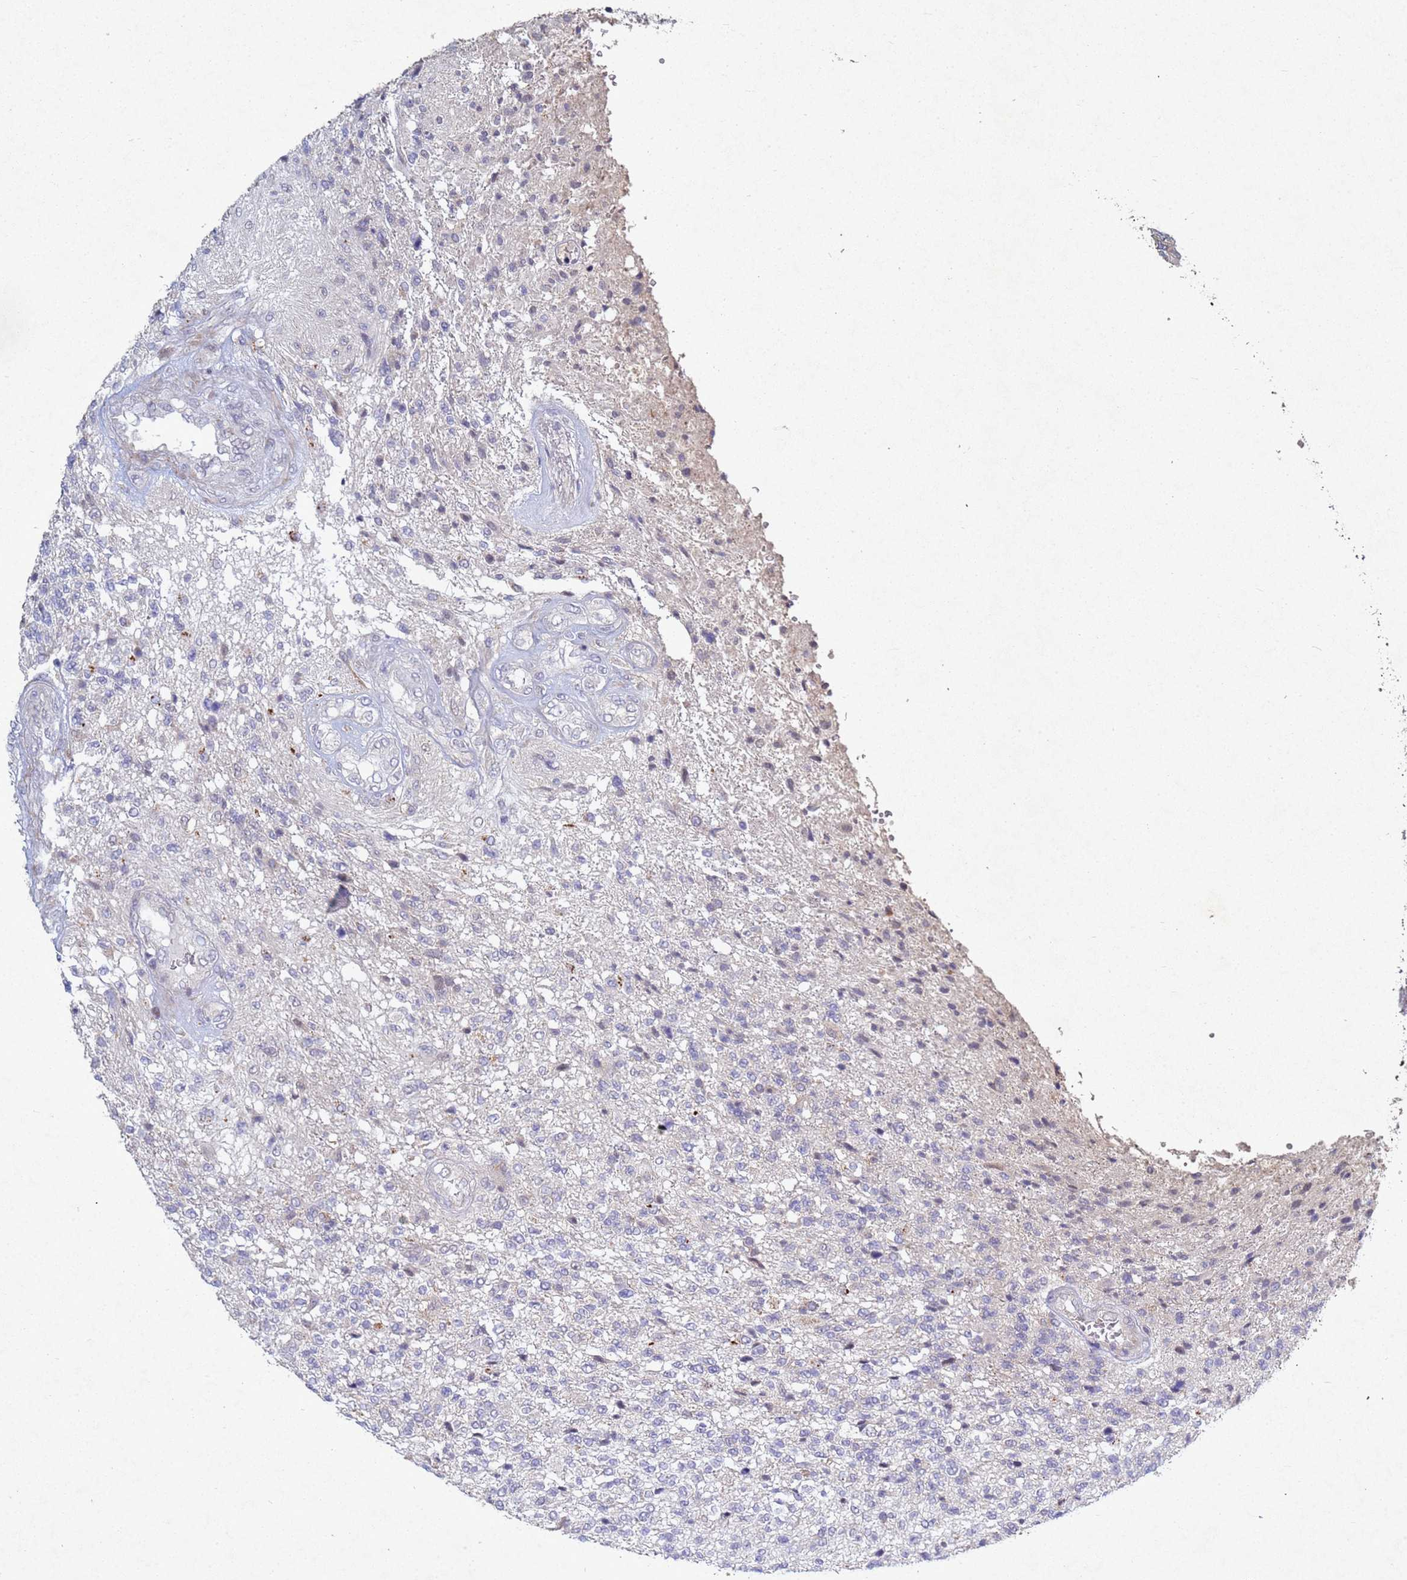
{"staining": {"intensity": "negative", "quantity": "none", "location": "none"}, "tissue": "glioma", "cell_type": "Tumor cells", "image_type": "cancer", "snomed": [{"axis": "morphology", "description": "Glioma, malignant, High grade"}, {"axis": "topography", "description": "Brain"}], "caption": "The immunohistochemistry micrograph has no significant expression in tumor cells of glioma tissue.", "gene": "TNPO2", "patient": {"sex": "male", "age": 56}}